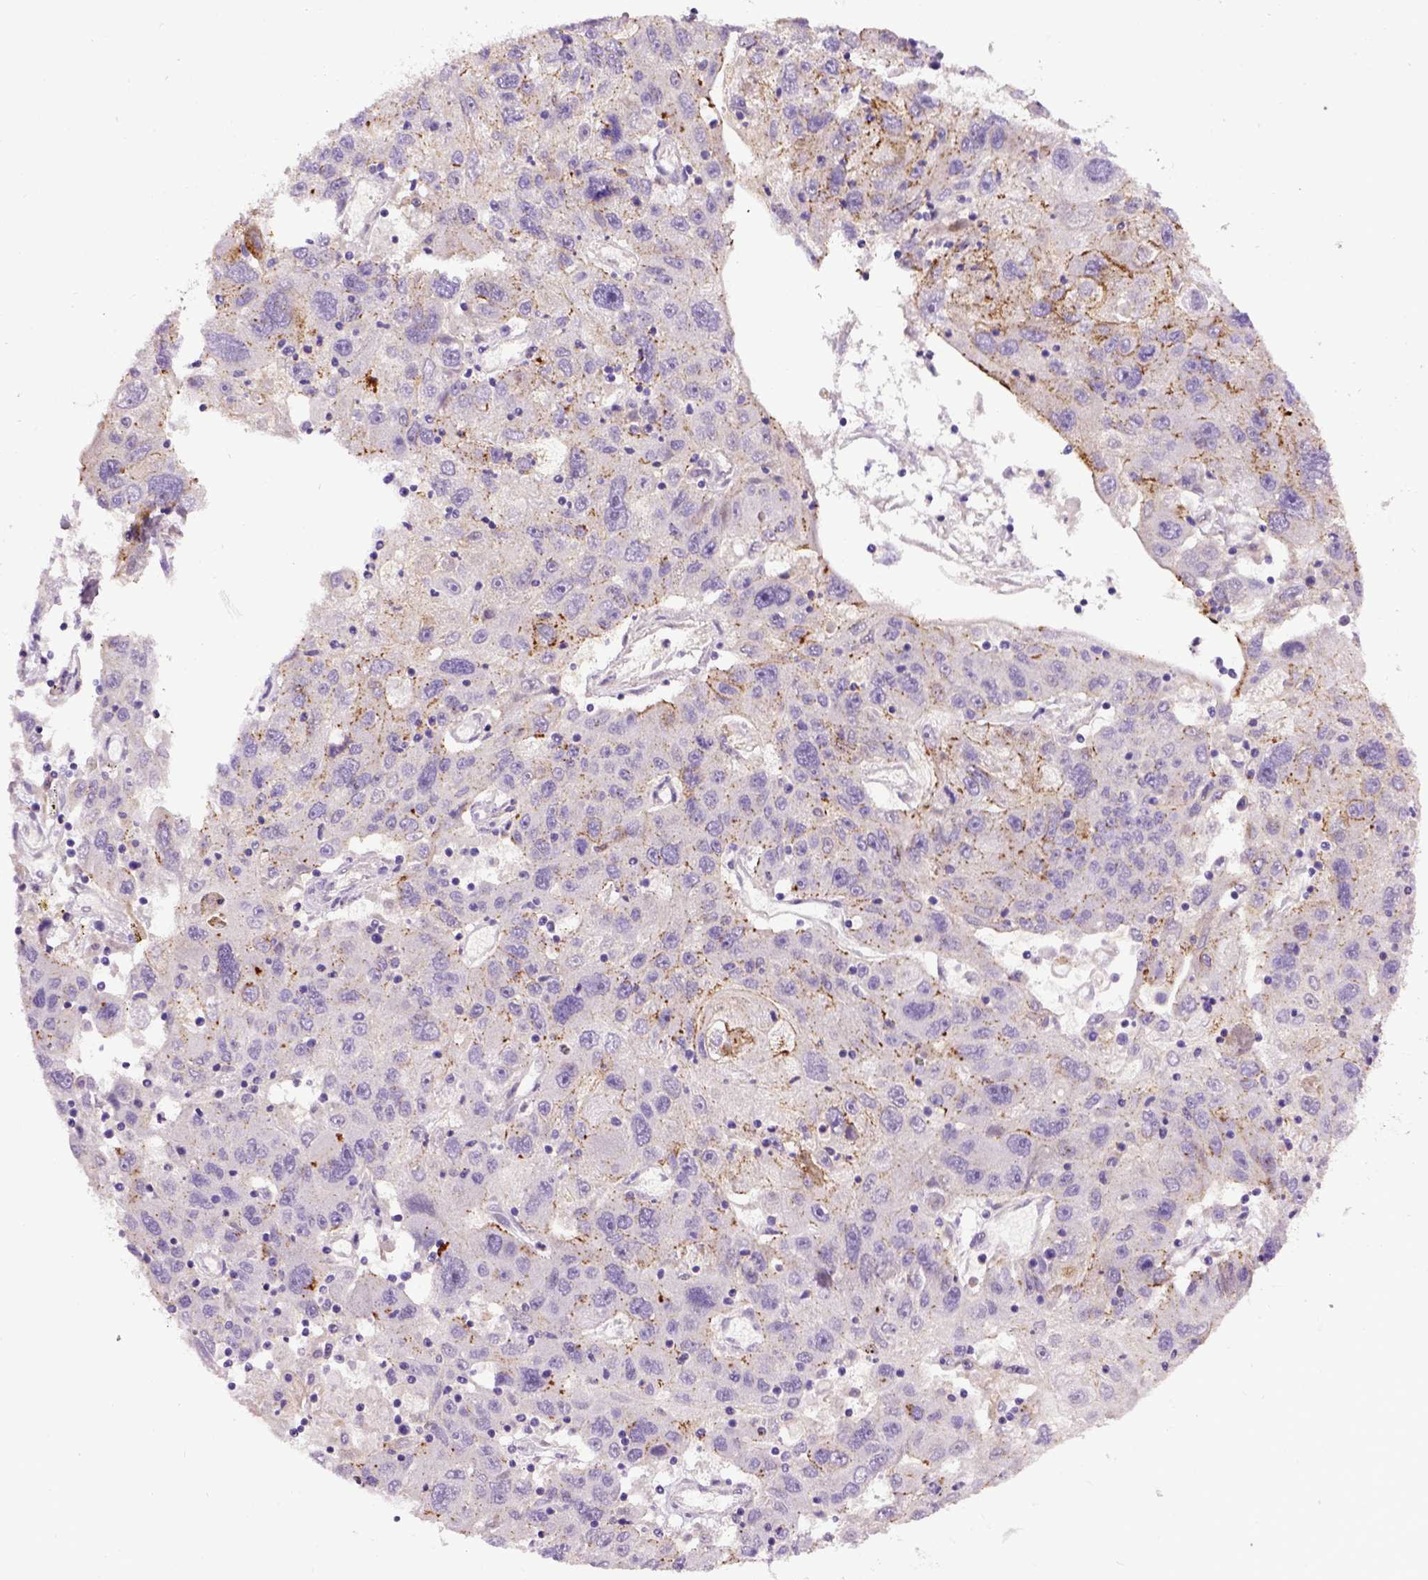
{"staining": {"intensity": "moderate", "quantity": "<25%", "location": "cytoplasmic/membranous"}, "tissue": "stomach cancer", "cell_type": "Tumor cells", "image_type": "cancer", "snomed": [{"axis": "morphology", "description": "Adenocarcinoma, NOS"}, {"axis": "topography", "description": "Stomach"}], "caption": "Brown immunohistochemical staining in adenocarcinoma (stomach) shows moderate cytoplasmic/membranous positivity in approximately <25% of tumor cells.", "gene": "CDH1", "patient": {"sex": "male", "age": 56}}